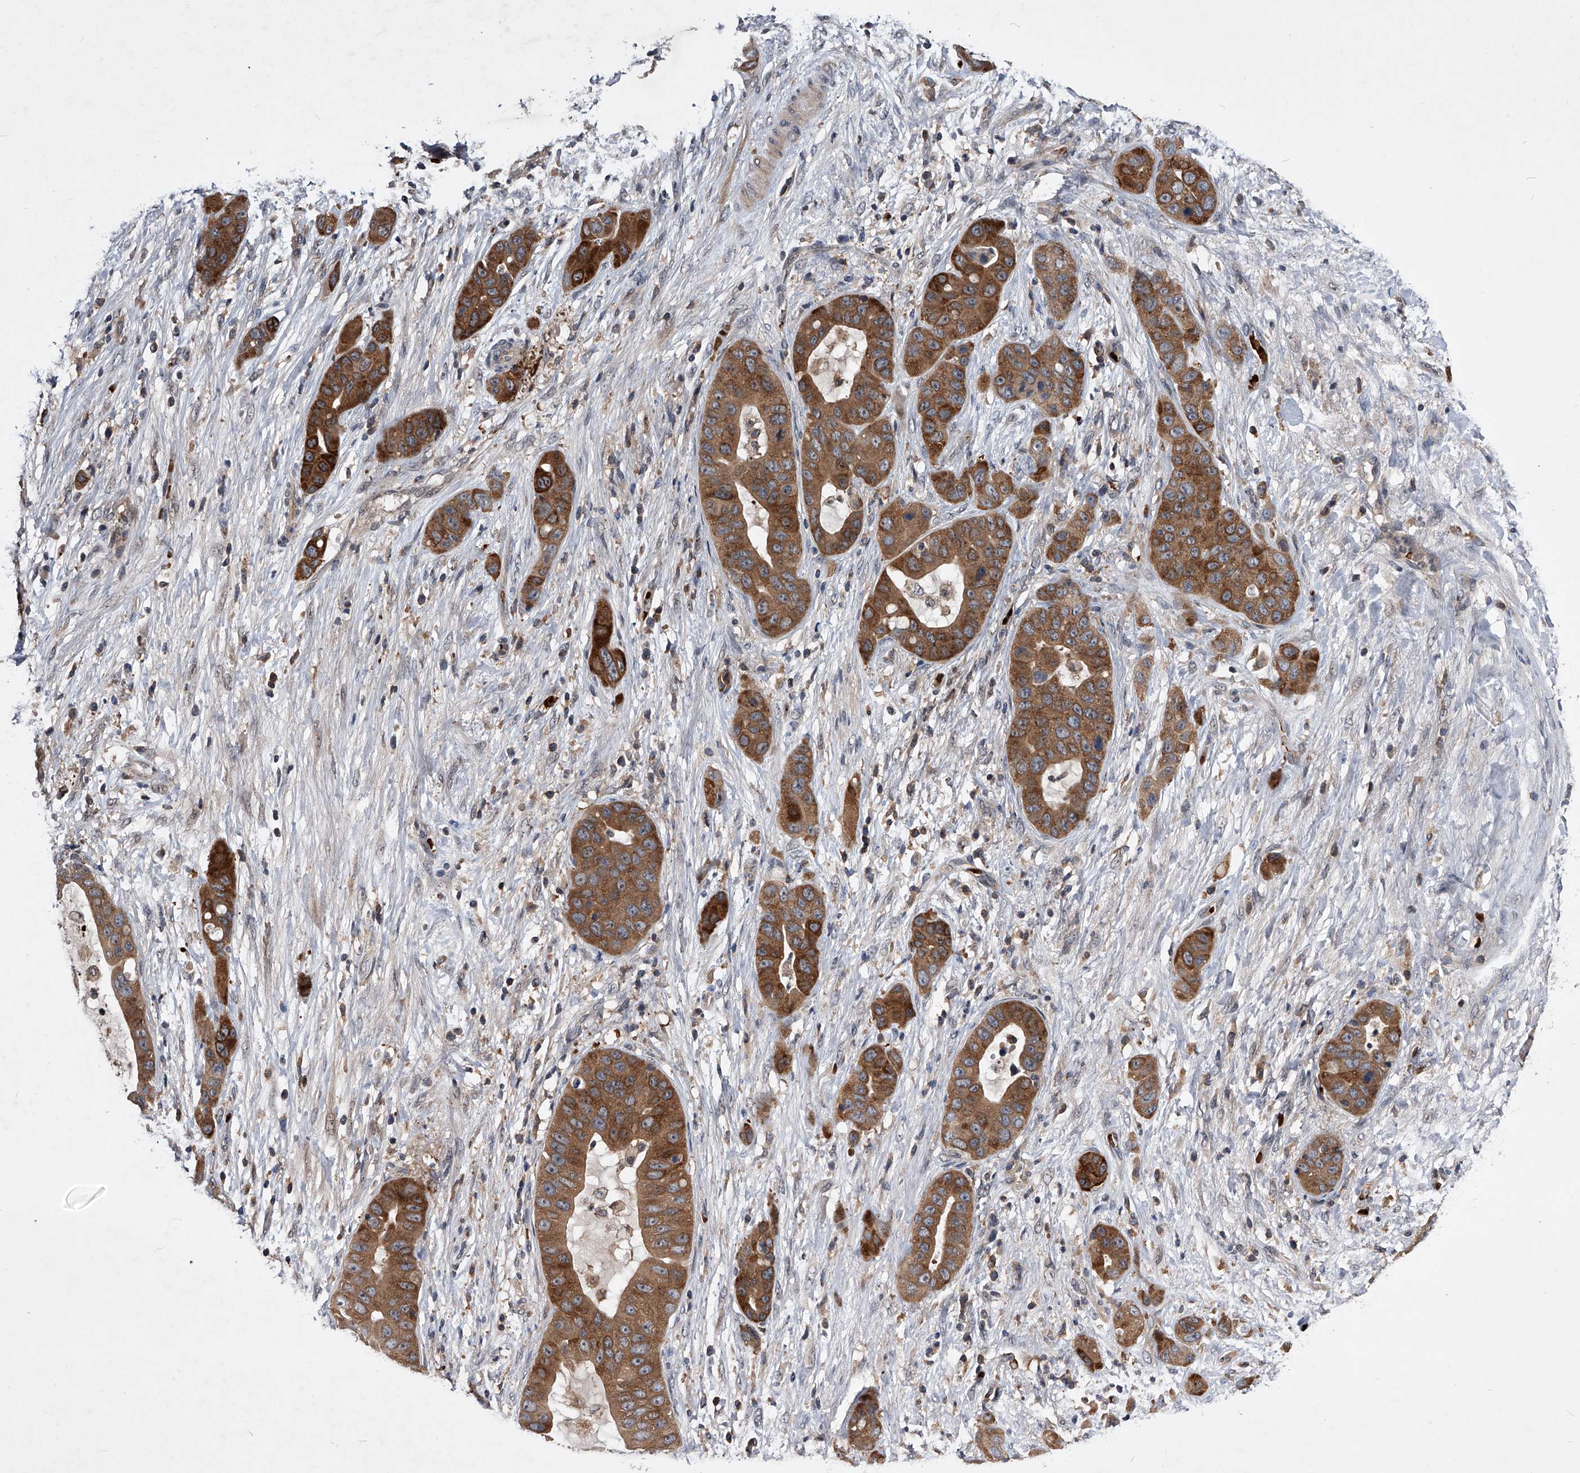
{"staining": {"intensity": "moderate", "quantity": ">75%", "location": "cytoplasmic/membranous"}, "tissue": "liver cancer", "cell_type": "Tumor cells", "image_type": "cancer", "snomed": [{"axis": "morphology", "description": "Cholangiocarcinoma"}, {"axis": "topography", "description": "Liver"}], "caption": "About >75% of tumor cells in liver cancer display moderate cytoplasmic/membranous protein positivity as visualized by brown immunohistochemical staining.", "gene": "ZNF30", "patient": {"sex": "female", "age": 52}}